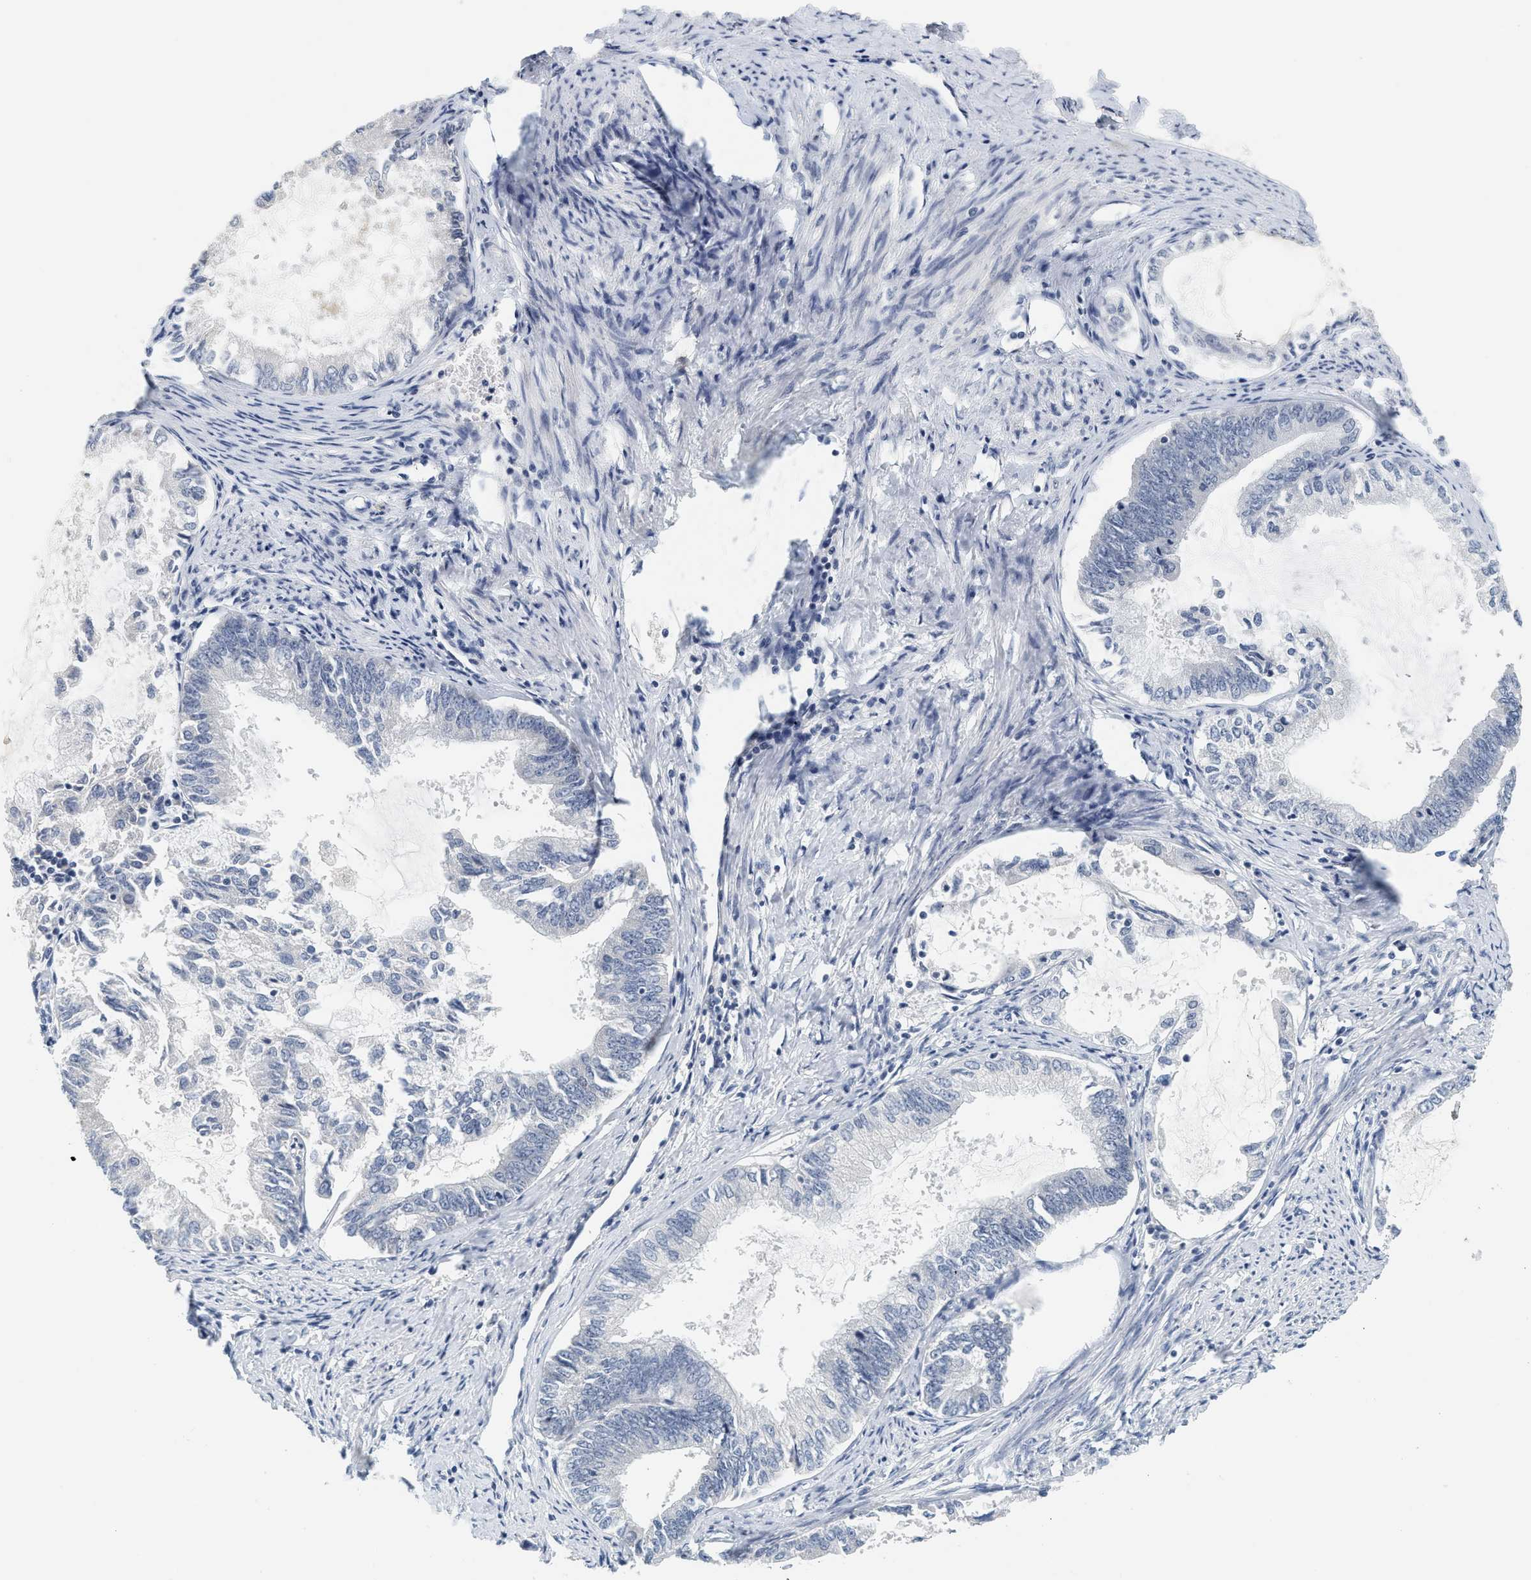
{"staining": {"intensity": "negative", "quantity": "none", "location": "none"}, "tissue": "endometrial cancer", "cell_type": "Tumor cells", "image_type": "cancer", "snomed": [{"axis": "morphology", "description": "Adenocarcinoma, NOS"}, {"axis": "topography", "description": "Endometrium"}], "caption": "Photomicrograph shows no significant protein positivity in tumor cells of endometrial cancer (adenocarcinoma).", "gene": "MZF1", "patient": {"sex": "female", "age": 86}}